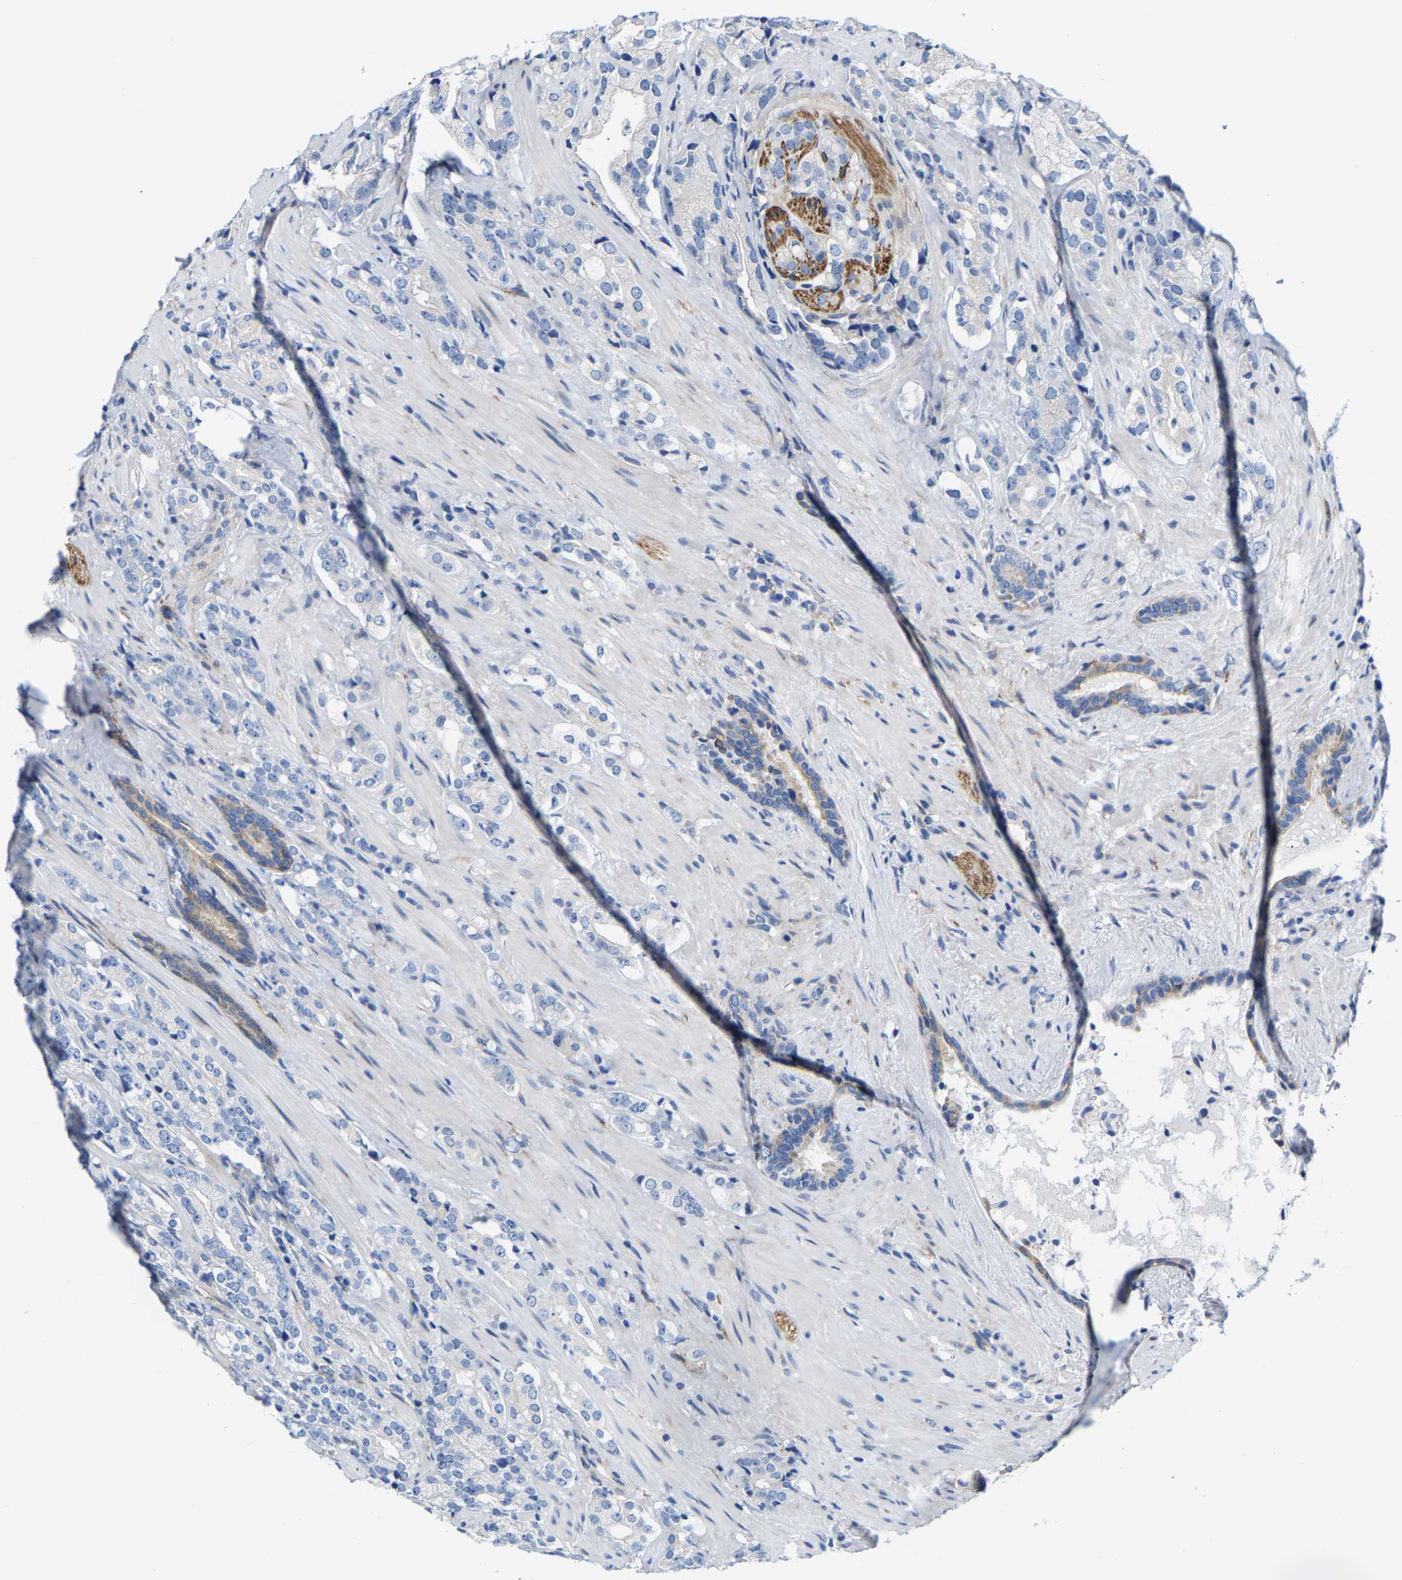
{"staining": {"intensity": "negative", "quantity": "none", "location": "none"}, "tissue": "prostate cancer", "cell_type": "Tumor cells", "image_type": "cancer", "snomed": [{"axis": "morphology", "description": "Adenocarcinoma, High grade"}, {"axis": "topography", "description": "Prostate"}], "caption": "Image shows no protein expression in tumor cells of prostate cancer tissue.", "gene": "DSCAM", "patient": {"sex": "male", "age": 71}}